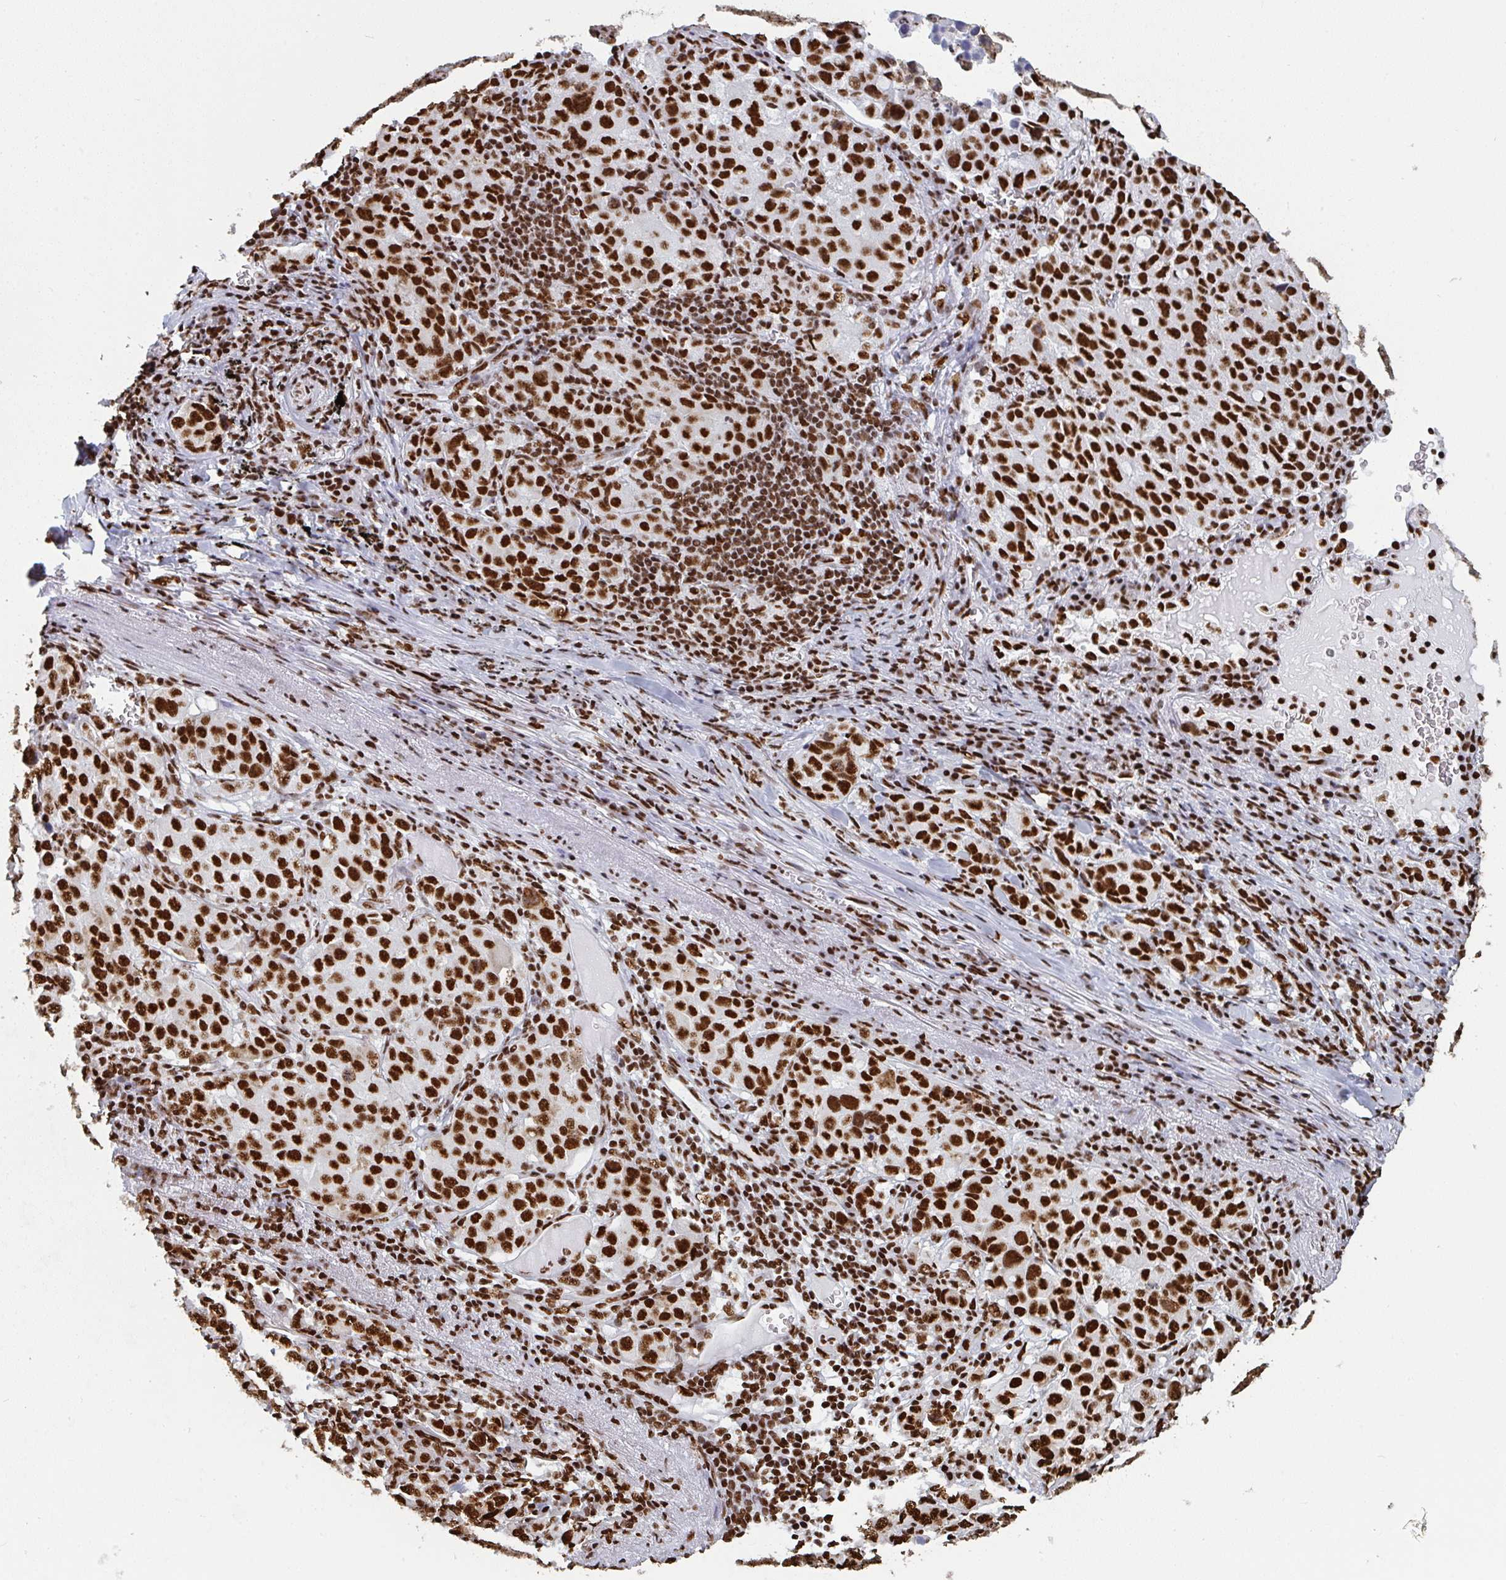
{"staining": {"intensity": "strong", "quantity": ">75%", "location": "nuclear"}, "tissue": "lung cancer", "cell_type": "Tumor cells", "image_type": "cancer", "snomed": [{"axis": "morphology", "description": "Adenocarcinoma, NOS"}, {"axis": "morphology", "description": "Adenocarcinoma, metastatic, NOS"}, {"axis": "topography", "description": "Lymph node"}, {"axis": "topography", "description": "Lung"}], "caption": "Lung cancer (metastatic adenocarcinoma) stained with IHC shows strong nuclear positivity in about >75% of tumor cells. (IHC, brightfield microscopy, high magnification).", "gene": "GAR1", "patient": {"sex": "female", "age": 65}}